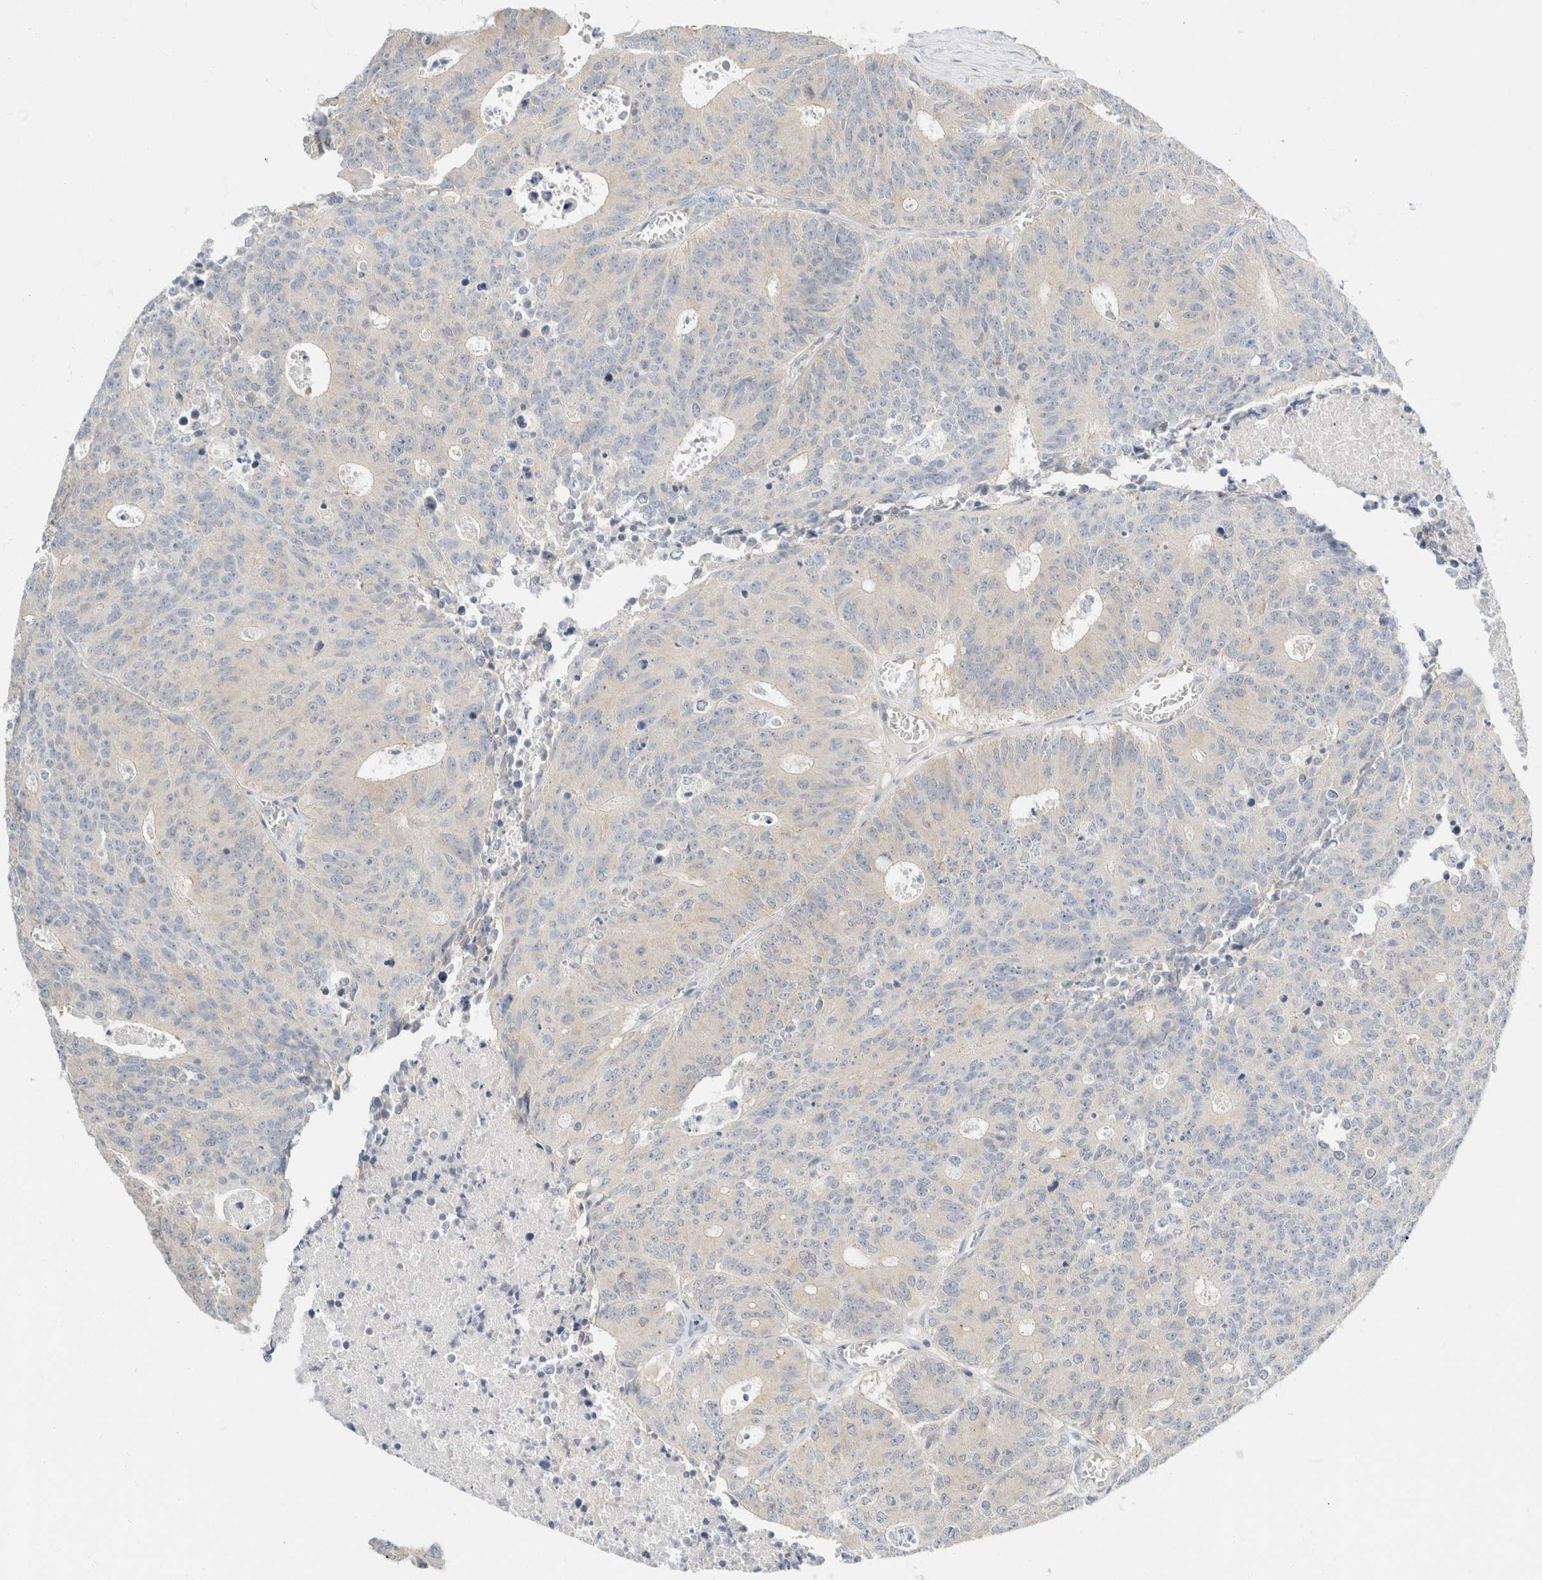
{"staining": {"intensity": "negative", "quantity": "none", "location": "none"}, "tissue": "colorectal cancer", "cell_type": "Tumor cells", "image_type": "cancer", "snomed": [{"axis": "morphology", "description": "Adenocarcinoma, NOS"}, {"axis": "topography", "description": "Colon"}], "caption": "An immunohistochemistry histopathology image of colorectal cancer is shown. There is no staining in tumor cells of colorectal cancer. The staining is performed using DAB brown chromogen with nuclei counter-stained in using hematoxylin.", "gene": "SH3GLB2", "patient": {"sex": "male", "age": 87}}